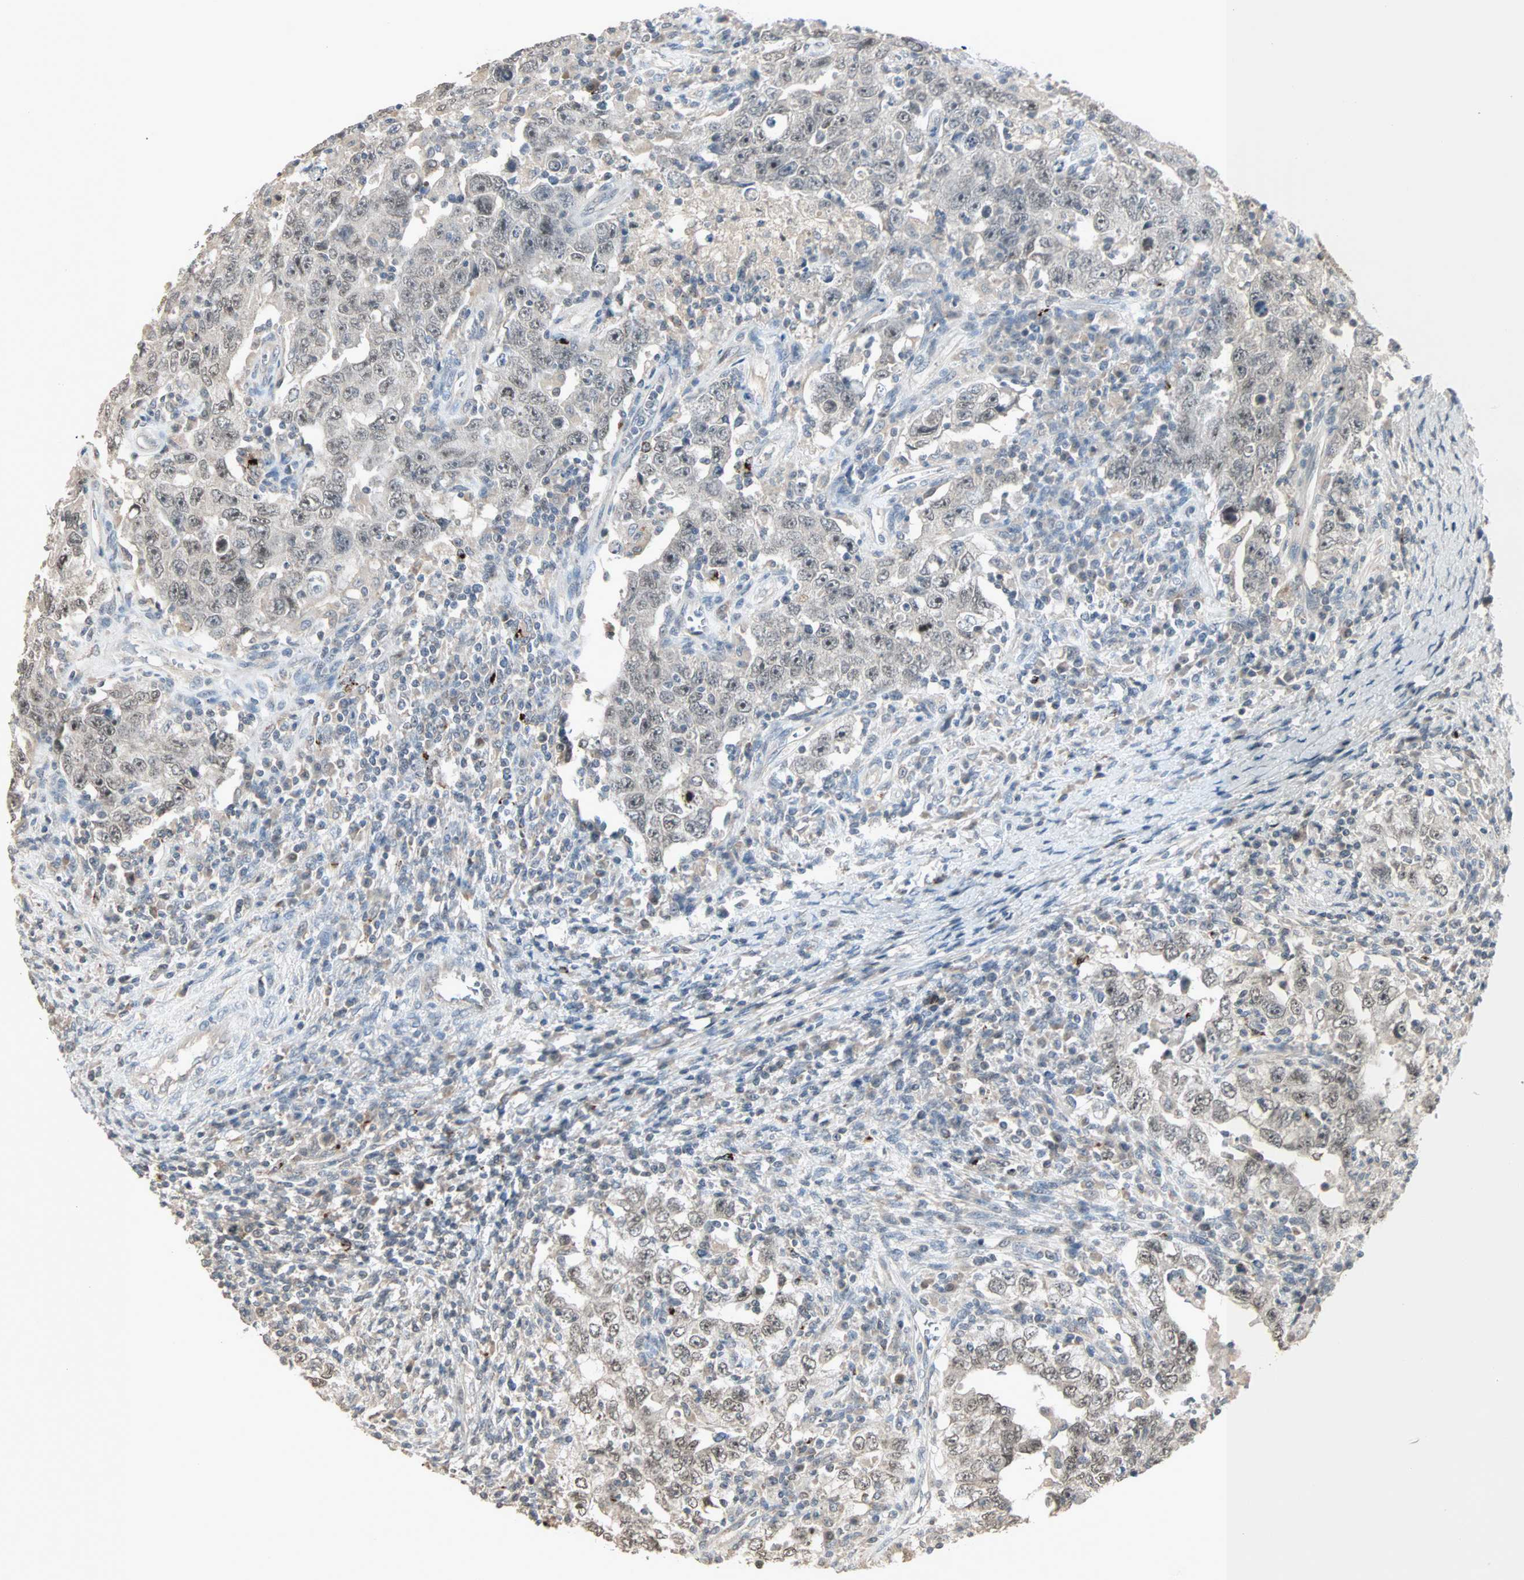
{"staining": {"intensity": "moderate", "quantity": ">75%", "location": "cytoplasmic/membranous,nuclear"}, "tissue": "testis cancer", "cell_type": "Tumor cells", "image_type": "cancer", "snomed": [{"axis": "morphology", "description": "Carcinoma, Embryonal, NOS"}, {"axis": "topography", "description": "Testis"}], "caption": "Tumor cells exhibit medium levels of moderate cytoplasmic/membranous and nuclear positivity in approximately >75% of cells in embryonal carcinoma (testis). Using DAB (3,3'-diaminobenzidine) (brown) and hematoxylin (blue) stains, captured at high magnification using brightfield microscopy.", "gene": "KDM4A", "patient": {"sex": "male", "age": 26}}